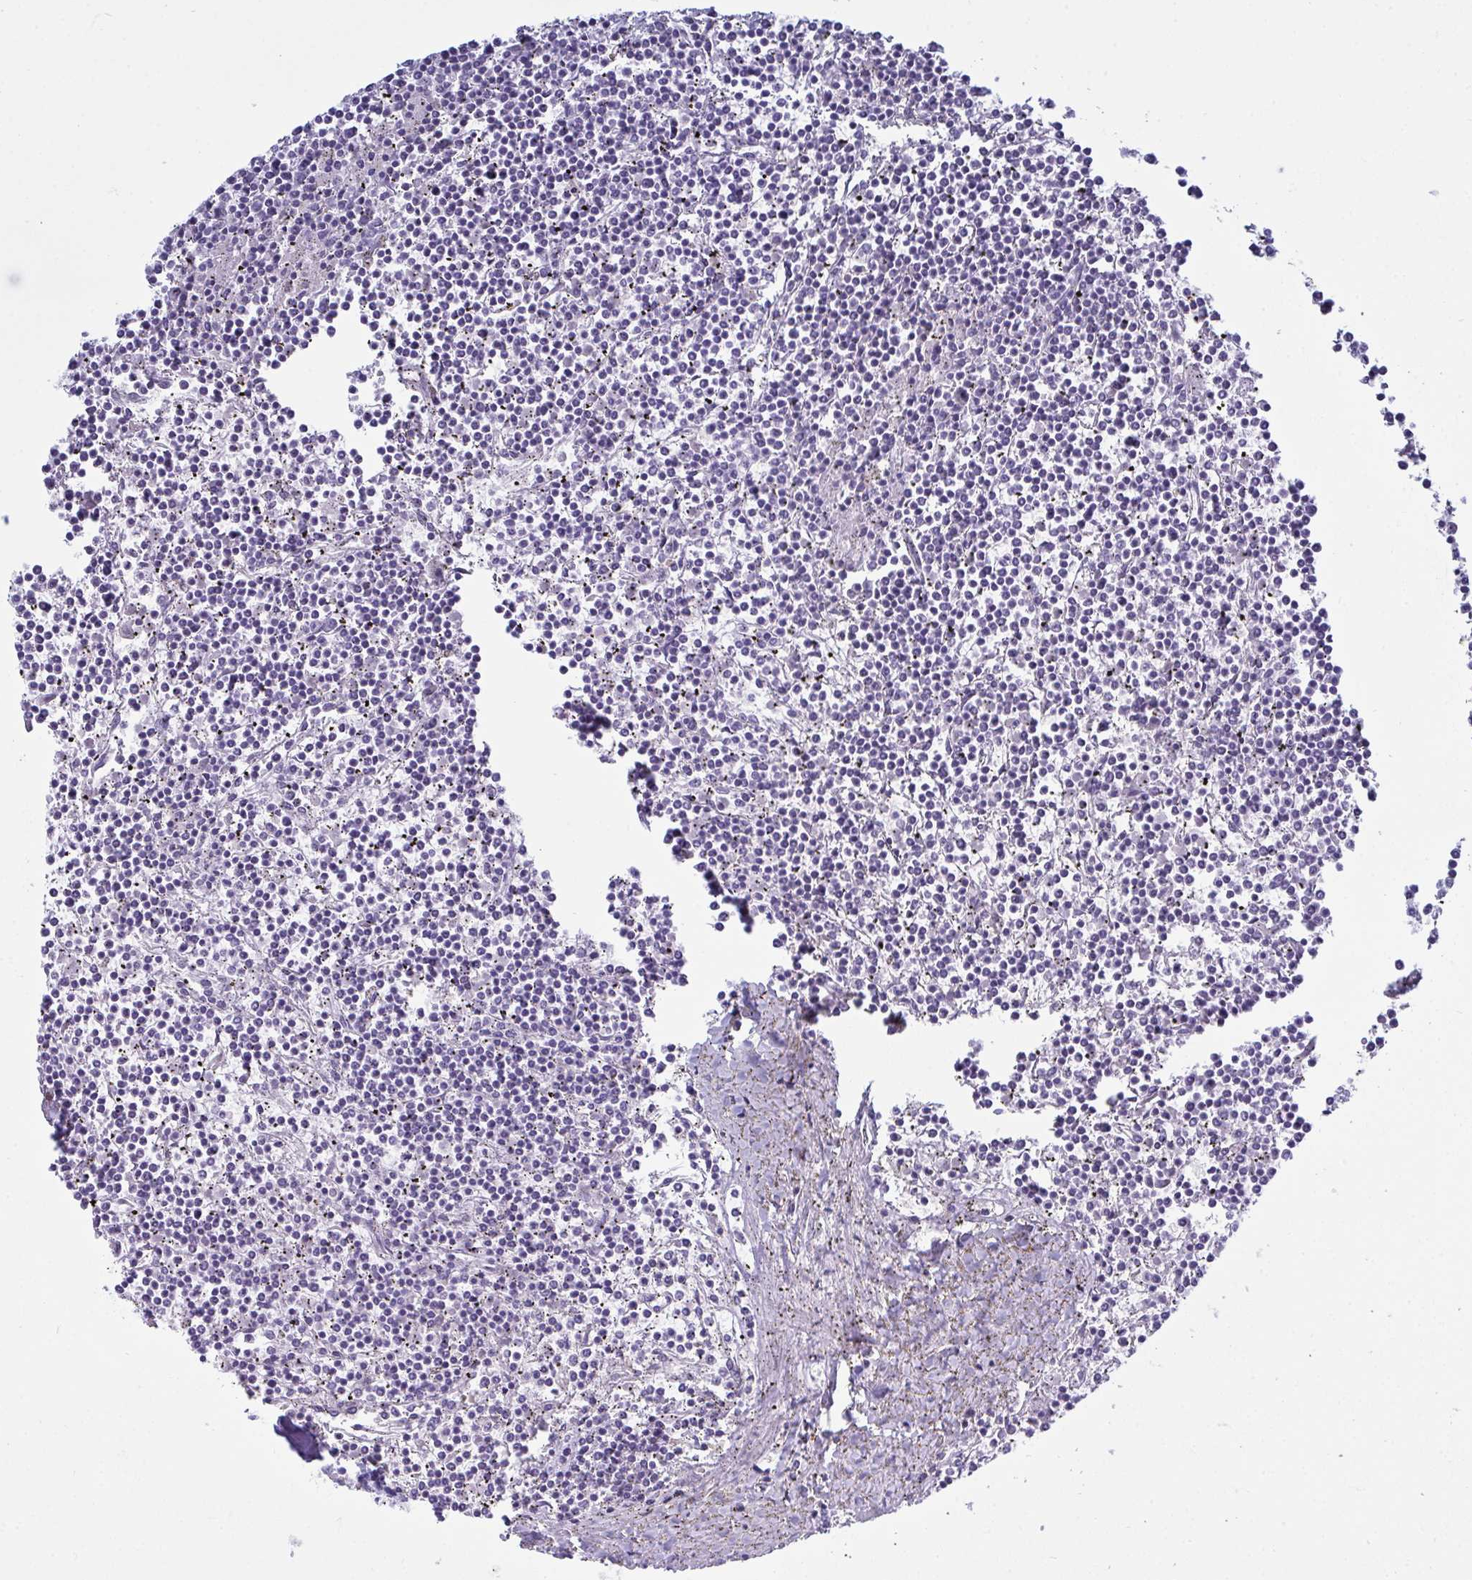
{"staining": {"intensity": "negative", "quantity": "none", "location": "none"}, "tissue": "lymphoma", "cell_type": "Tumor cells", "image_type": "cancer", "snomed": [{"axis": "morphology", "description": "Malignant lymphoma, non-Hodgkin's type, Low grade"}, {"axis": "topography", "description": "Spleen"}], "caption": "Immunohistochemical staining of human low-grade malignant lymphoma, non-Hodgkin's type displays no significant expression in tumor cells. Brightfield microscopy of immunohistochemistry (IHC) stained with DAB (brown) and hematoxylin (blue), captured at high magnification.", "gene": "SERPINB10", "patient": {"sex": "female", "age": 19}}